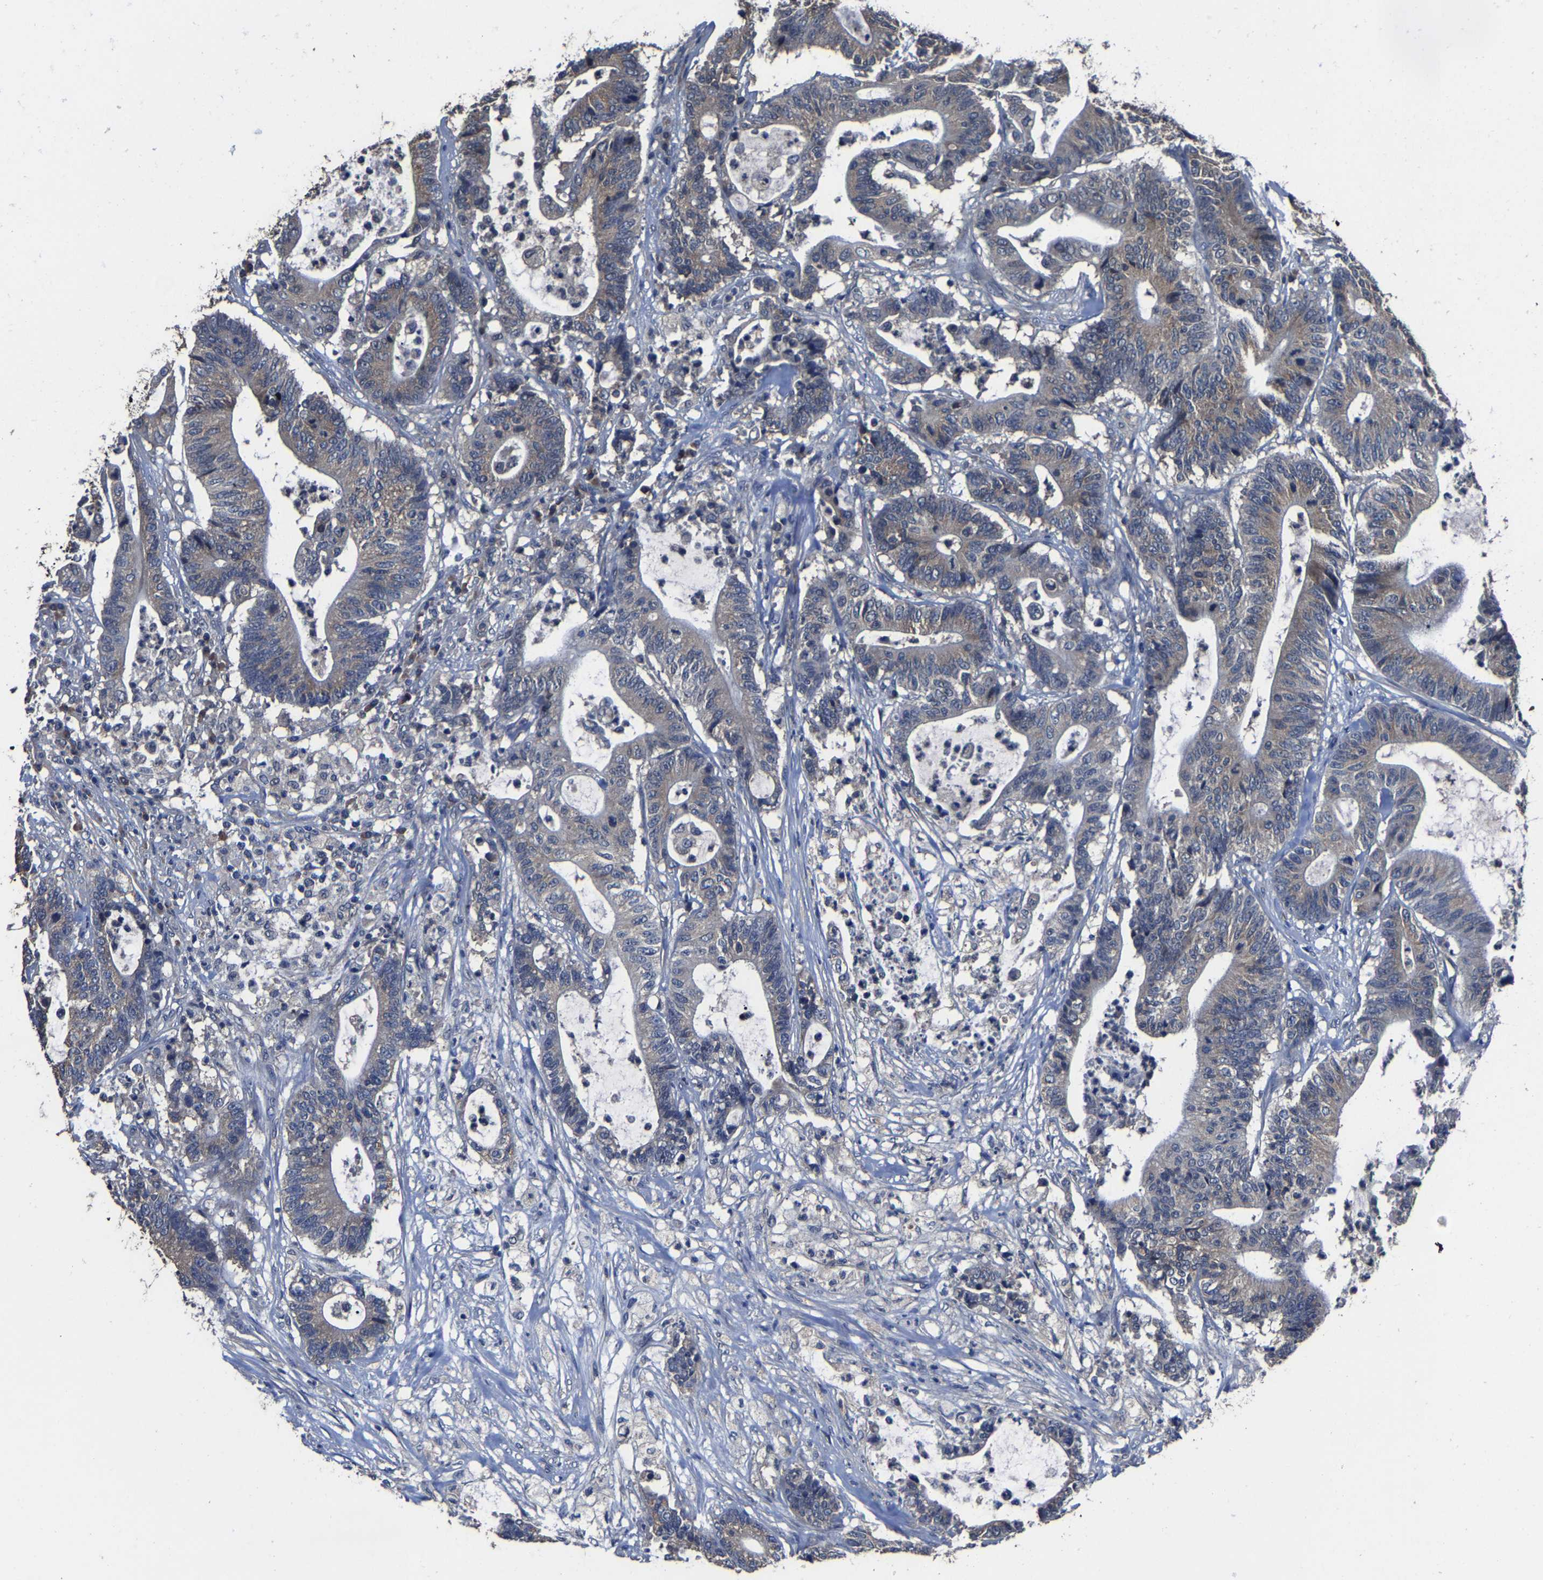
{"staining": {"intensity": "weak", "quantity": "25%-75%", "location": "cytoplasmic/membranous"}, "tissue": "colorectal cancer", "cell_type": "Tumor cells", "image_type": "cancer", "snomed": [{"axis": "morphology", "description": "Adenocarcinoma, NOS"}, {"axis": "topography", "description": "Colon"}], "caption": "The immunohistochemical stain labels weak cytoplasmic/membranous staining in tumor cells of adenocarcinoma (colorectal) tissue.", "gene": "EBAG9", "patient": {"sex": "female", "age": 84}}